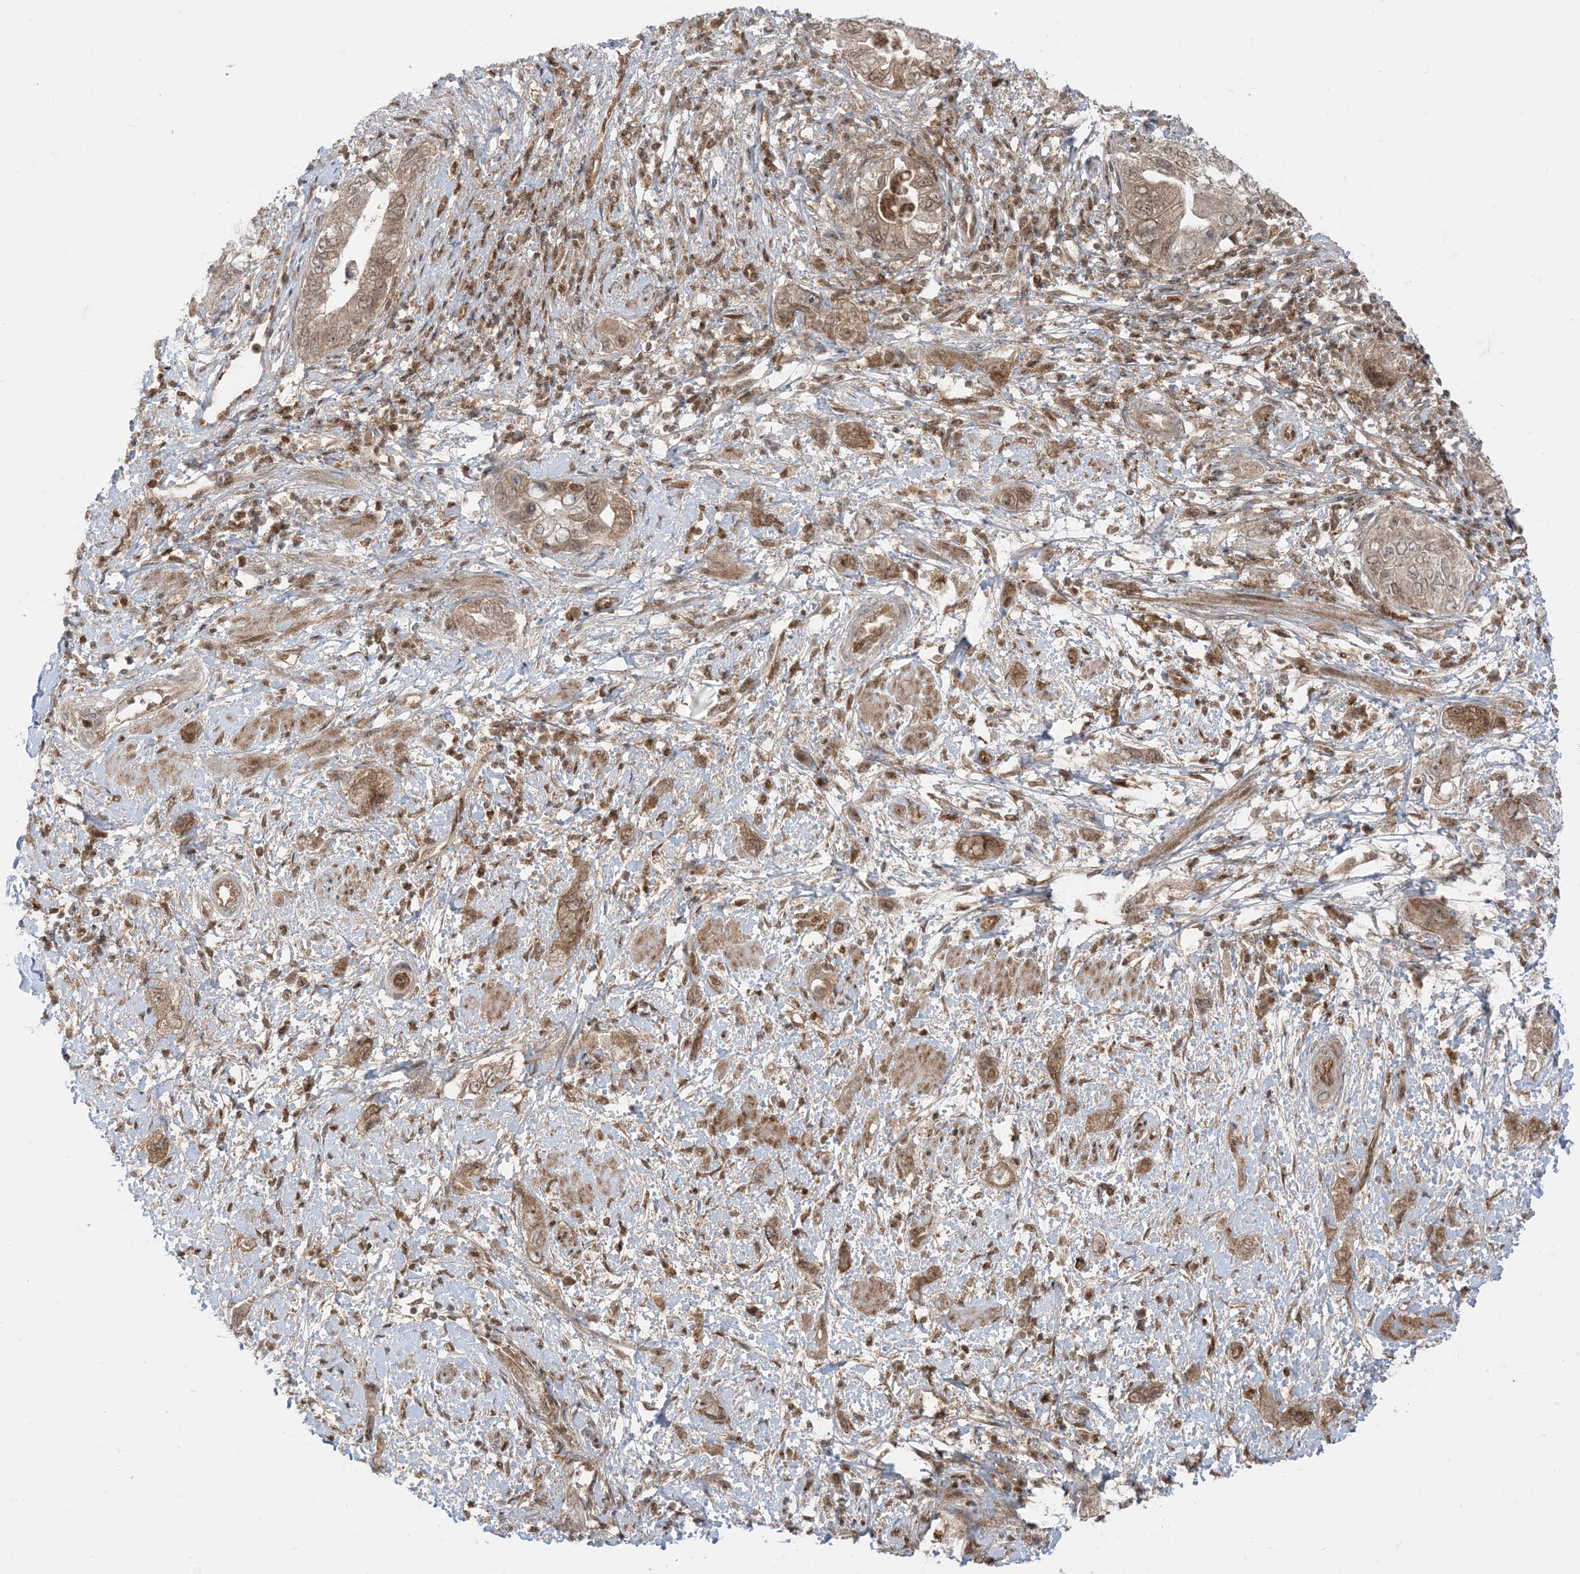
{"staining": {"intensity": "moderate", "quantity": ">75%", "location": "cytoplasmic/membranous,nuclear"}, "tissue": "pancreatic cancer", "cell_type": "Tumor cells", "image_type": "cancer", "snomed": [{"axis": "morphology", "description": "Adenocarcinoma, NOS"}, {"axis": "topography", "description": "Pancreas"}], "caption": "IHC staining of pancreatic adenocarcinoma, which displays medium levels of moderate cytoplasmic/membranous and nuclear expression in approximately >75% of tumor cells indicating moderate cytoplasmic/membranous and nuclear protein staining. The staining was performed using DAB (3,3'-diaminobenzidine) (brown) for protein detection and nuclei were counterstained in hematoxylin (blue).", "gene": "PTPA", "patient": {"sex": "female", "age": 73}}